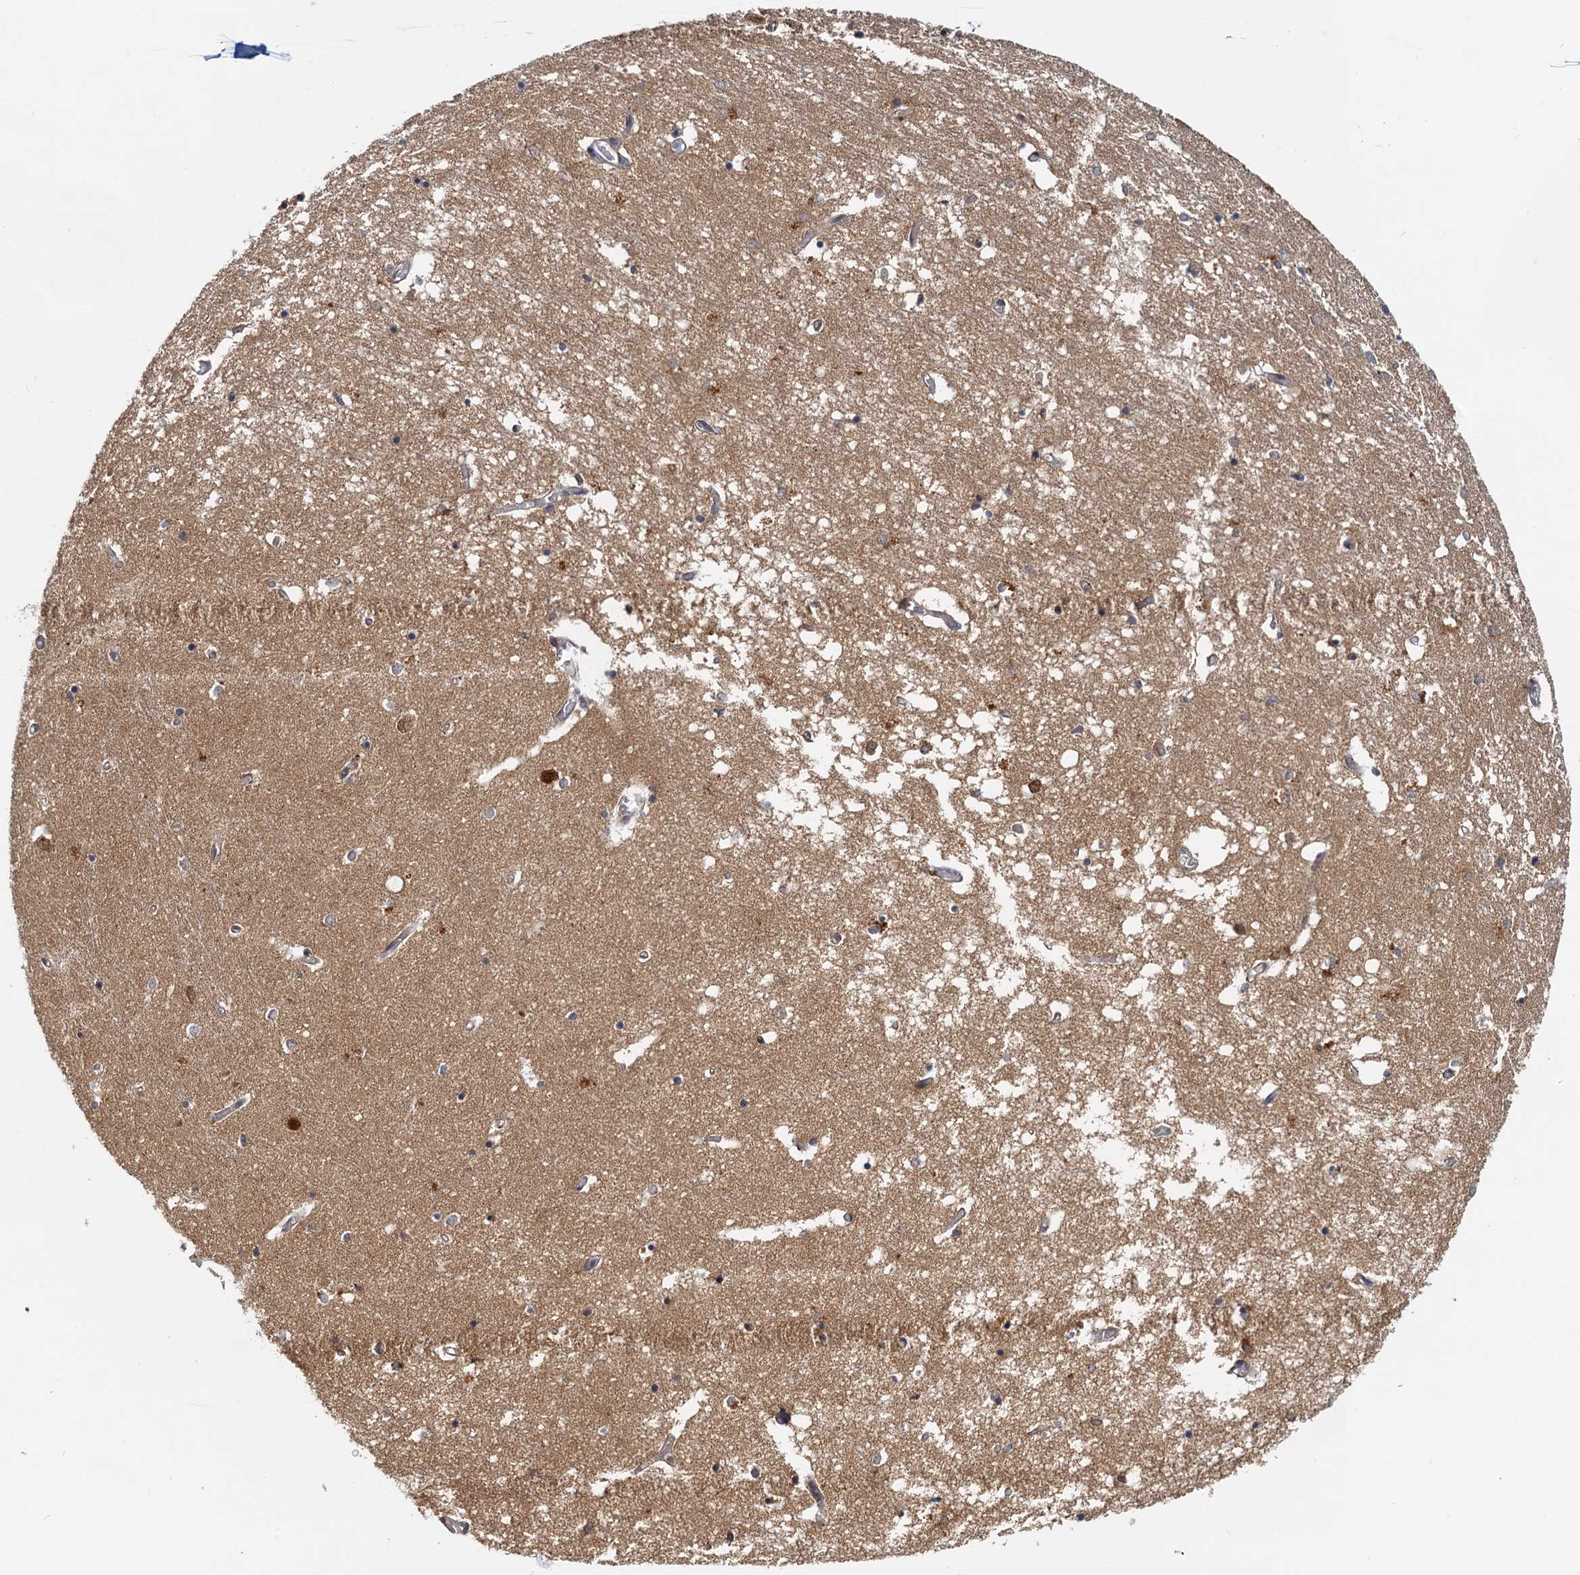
{"staining": {"intensity": "moderate", "quantity": "<25%", "location": "cytoplasmic/membranous"}, "tissue": "hippocampus", "cell_type": "Glial cells", "image_type": "normal", "snomed": [{"axis": "morphology", "description": "Normal tissue, NOS"}, {"axis": "topography", "description": "Hippocampus"}], "caption": "Glial cells exhibit moderate cytoplasmic/membranous expression in about <25% of cells in benign hippocampus. The staining was performed using DAB (3,3'-diaminobenzidine) to visualize the protein expression in brown, while the nuclei were stained in blue with hematoxylin (Magnification: 20x).", "gene": "TOLLIP", "patient": {"sex": "male", "age": 70}}